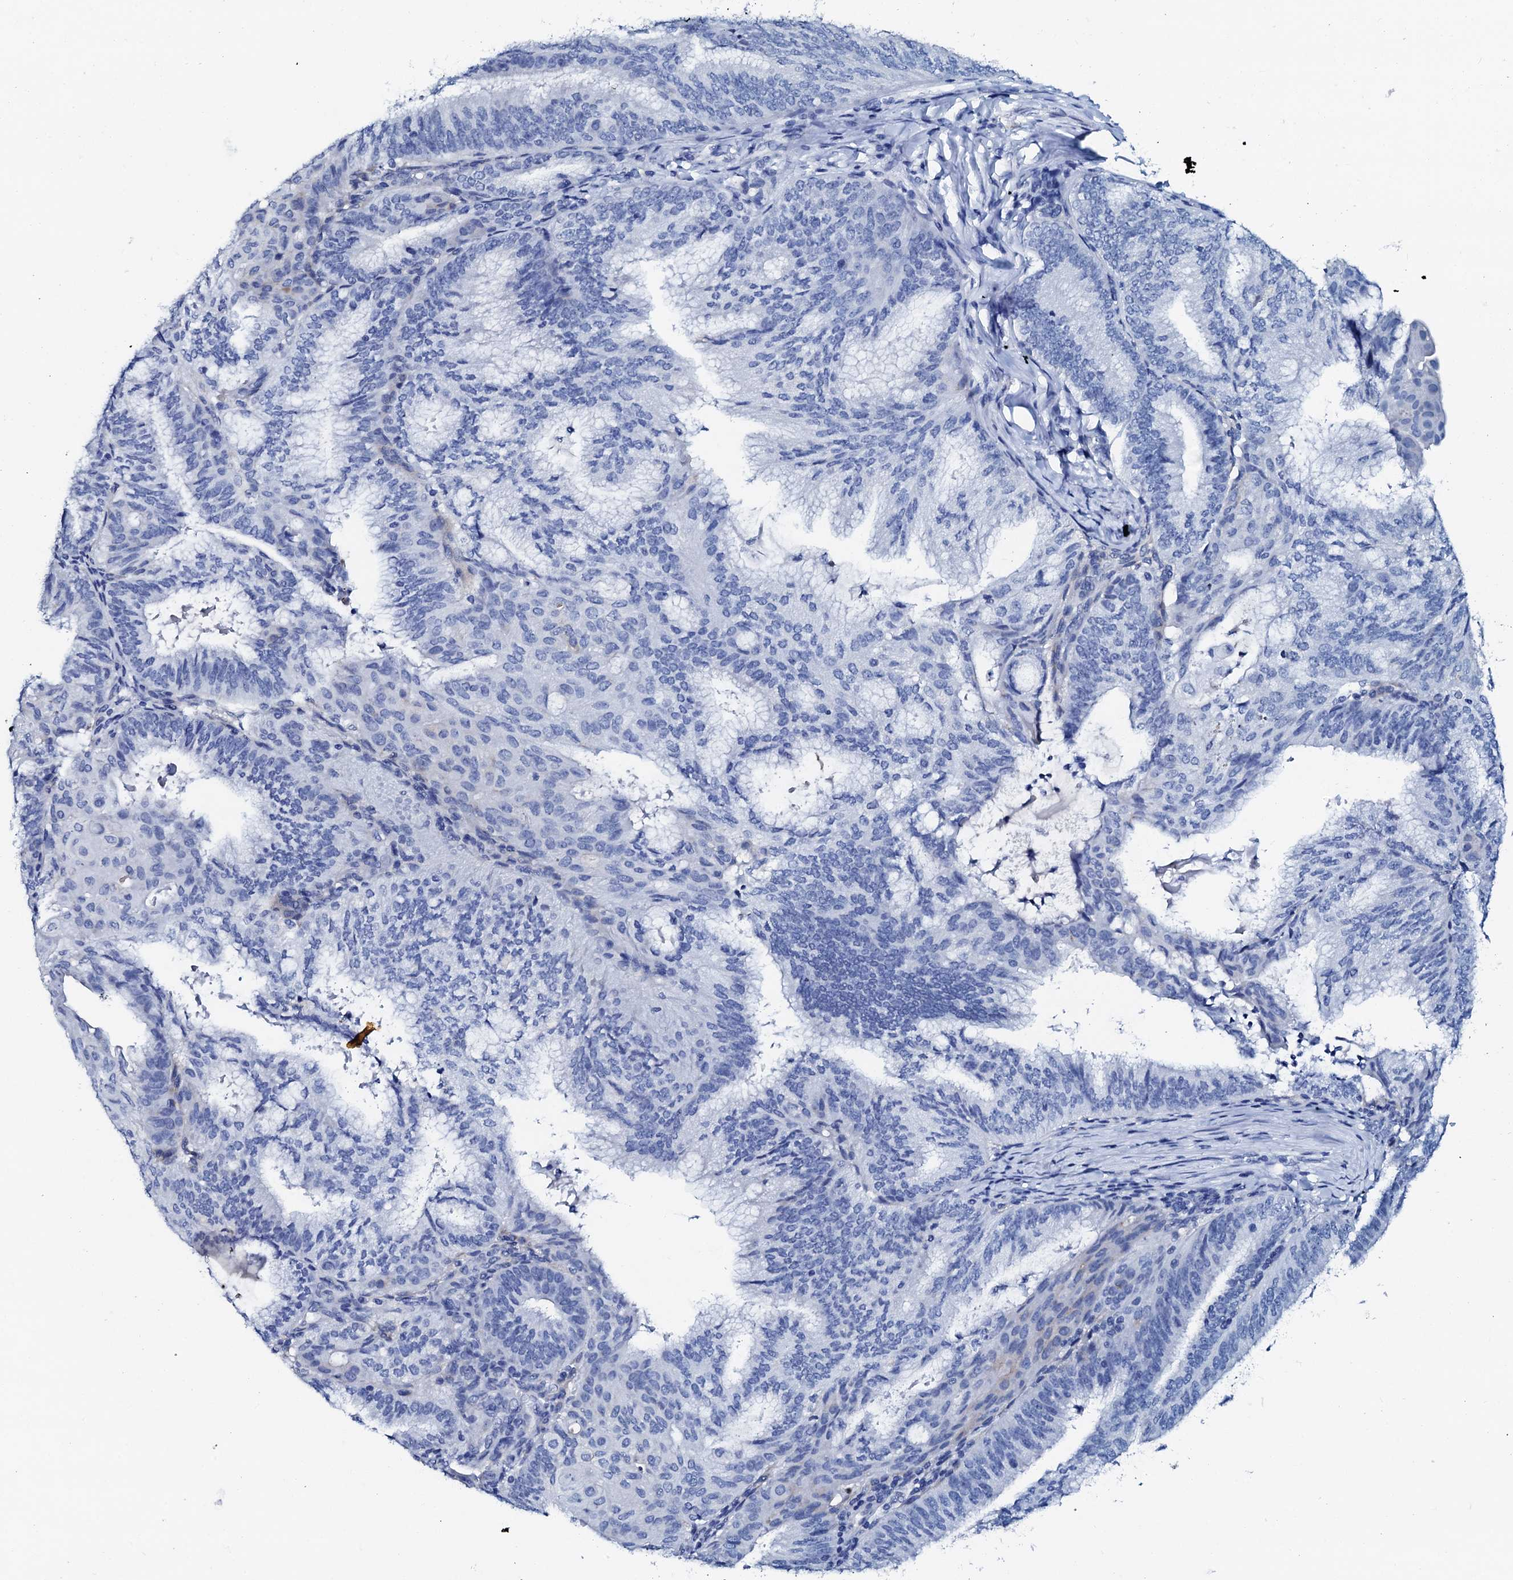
{"staining": {"intensity": "negative", "quantity": "none", "location": "none"}, "tissue": "endometrial cancer", "cell_type": "Tumor cells", "image_type": "cancer", "snomed": [{"axis": "morphology", "description": "Adenocarcinoma, NOS"}, {"axis": "topography", "description": "Endometrium"}], "caption": "IHC photomicrograph of neoplastic tissue: endometrial cancer stained with DAB reveals no significant protein expression in tumor cells.", "gene": "AMER2", "patient": {"sex": "female", "age": 49}}